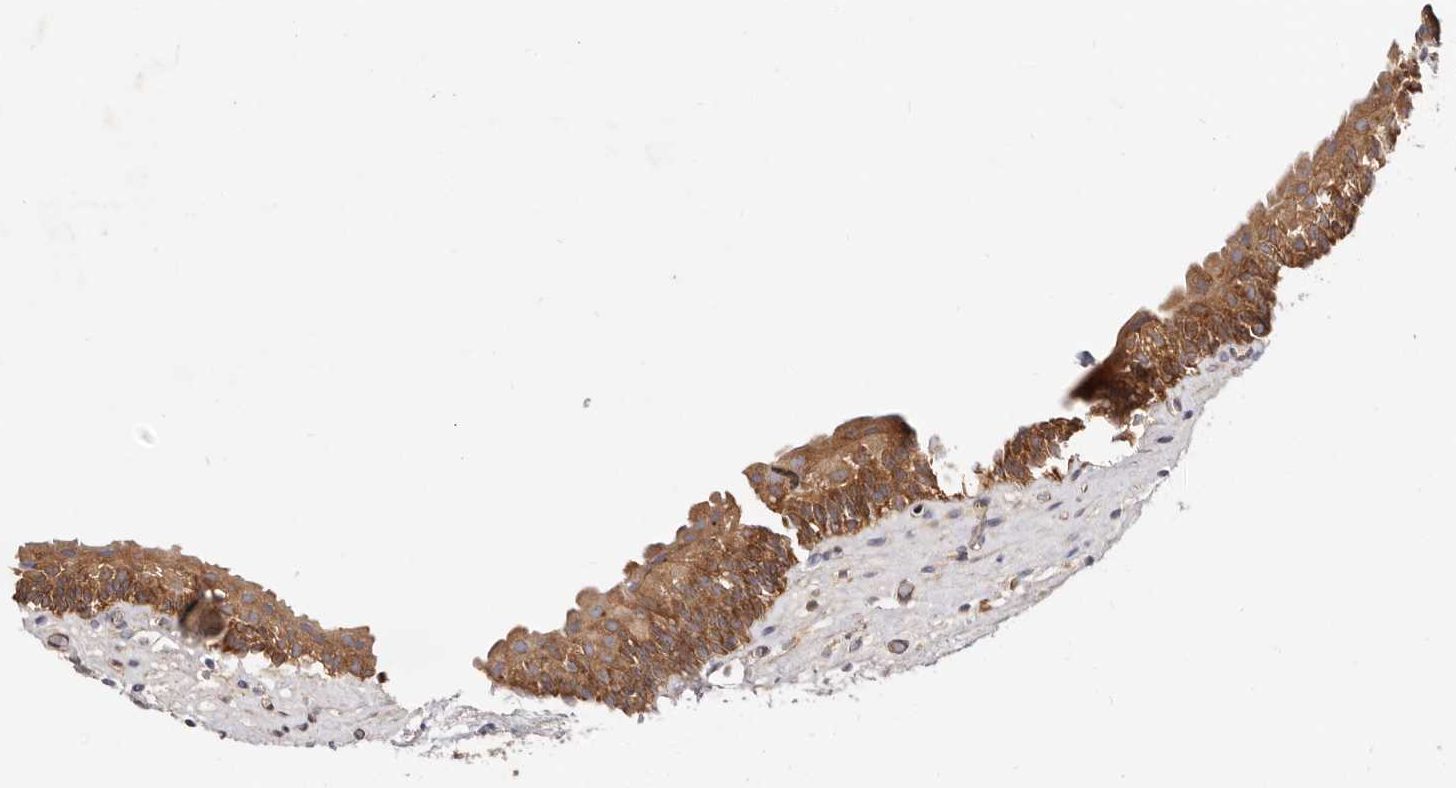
{"staining": {"intensity": "moderate", "quantity": ">75%", "location": "cytoplasmic/membranous"}, "tissue": "urinary bladder", "cell_type": "Urothelial cells", "image_type": "normal", "snomed": [{"axis": "morphology", "description": "Normal tissue, NOS"}, {"axis": "topography", "description": "Urinary bladder"}], "caption": "Urinary bladder was stained to show a protein in brown. There is medium levels of moderate cytoplasmic/membranous positivity in about >75% of urothelial cells. Nuclei are stained in blue.", "gene": "GNA13", "patient": {"sex": "male", "age": 83}}